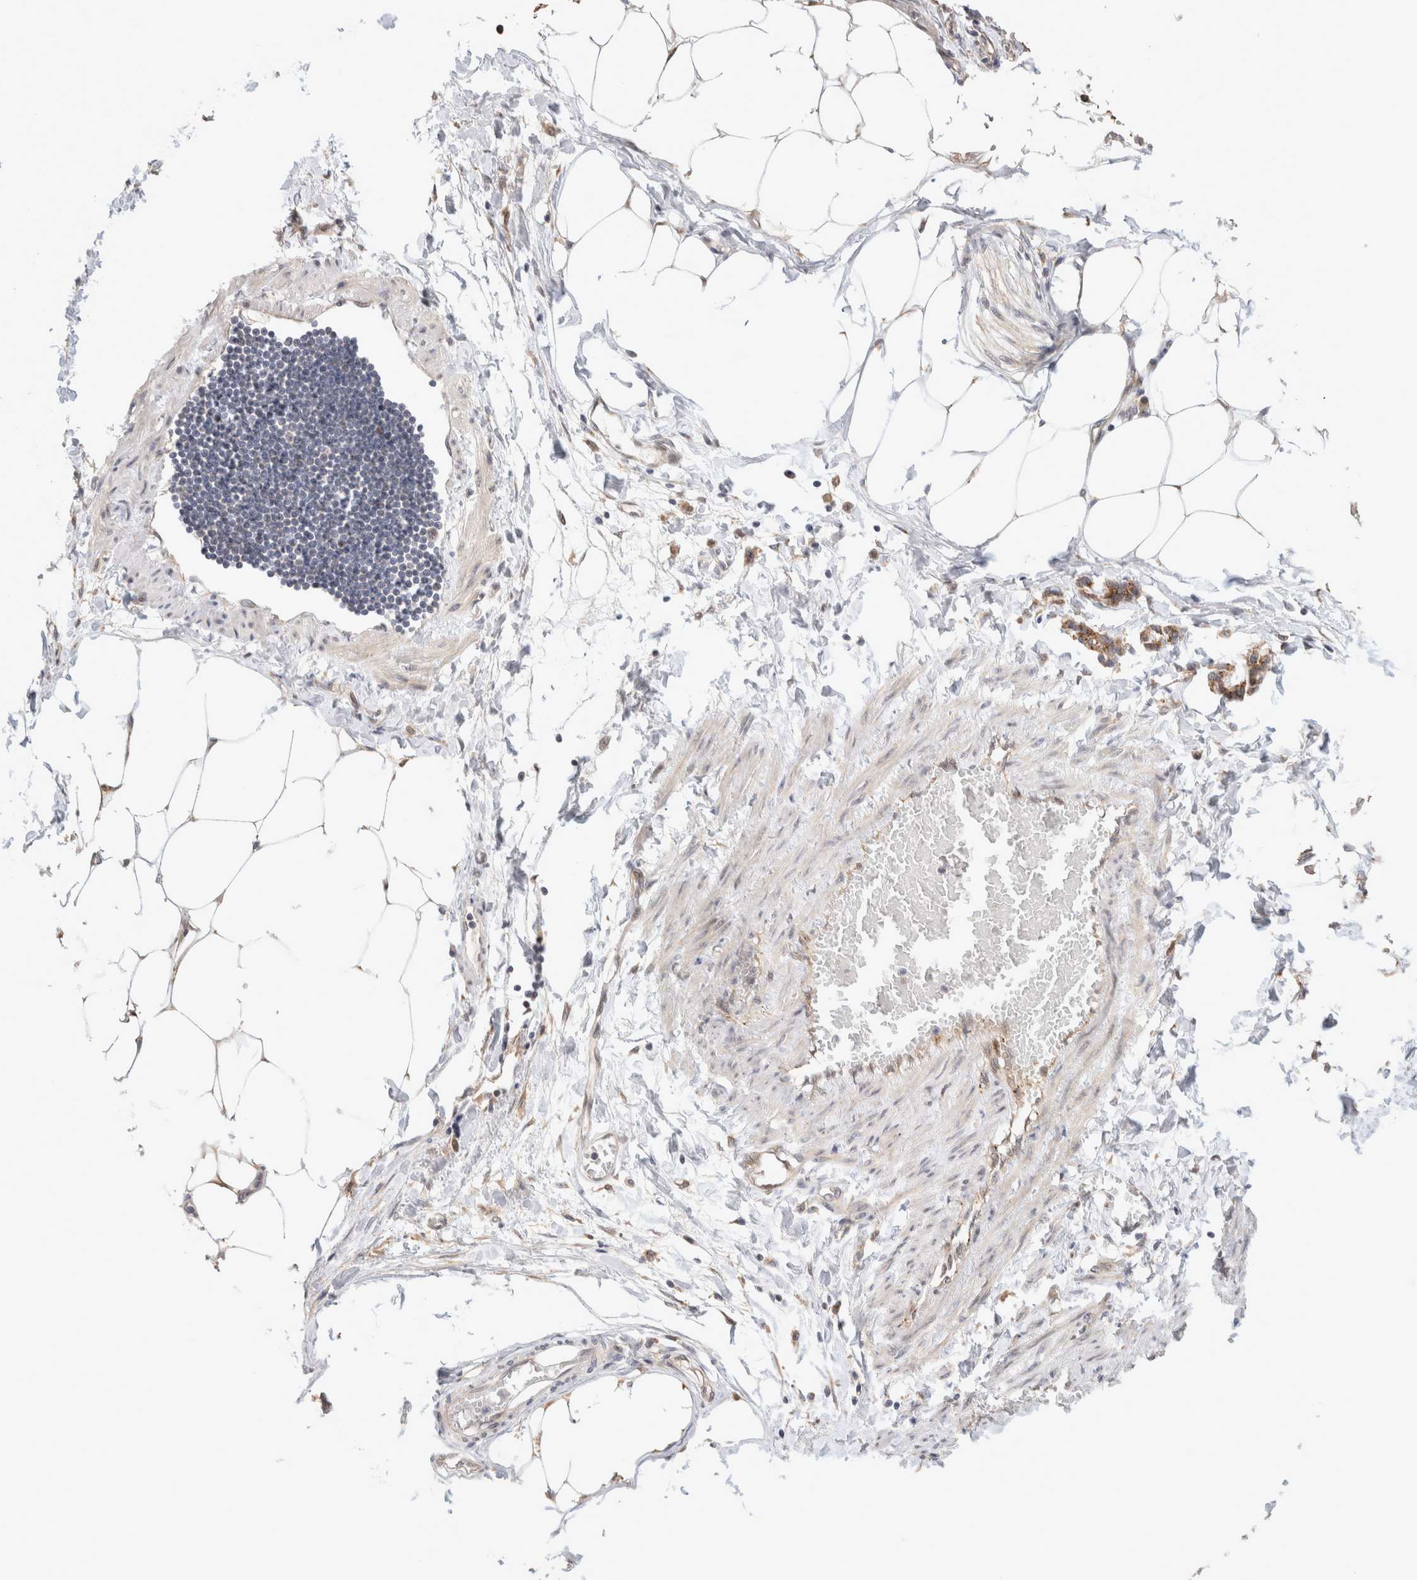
{"staining": {"intensity": "moderate", "quantity": "<25%", "location": "cytoplasmic/membranous"}, "tissue": "adipose tissue", "cell_type": "Adipocytes", "image_type": "normal", "snomed": [{"axis": "morphology", "description": "Normal tissue, NOS"}, {"axis": "morphology", "description": "Adenocarcinoma, NOS"}, {"axis": "topography", "description": "Colon"}, {"axis": "topography", "description": "Peripheral nerve tissue"}], "caption": "The immunohistochemical stain labels moderate cytoplasmic/membranous positivity in adipocytes of normal adipose tissue.", "gene": "GCN1", "patient": {"sex": "male", "age": 14}}